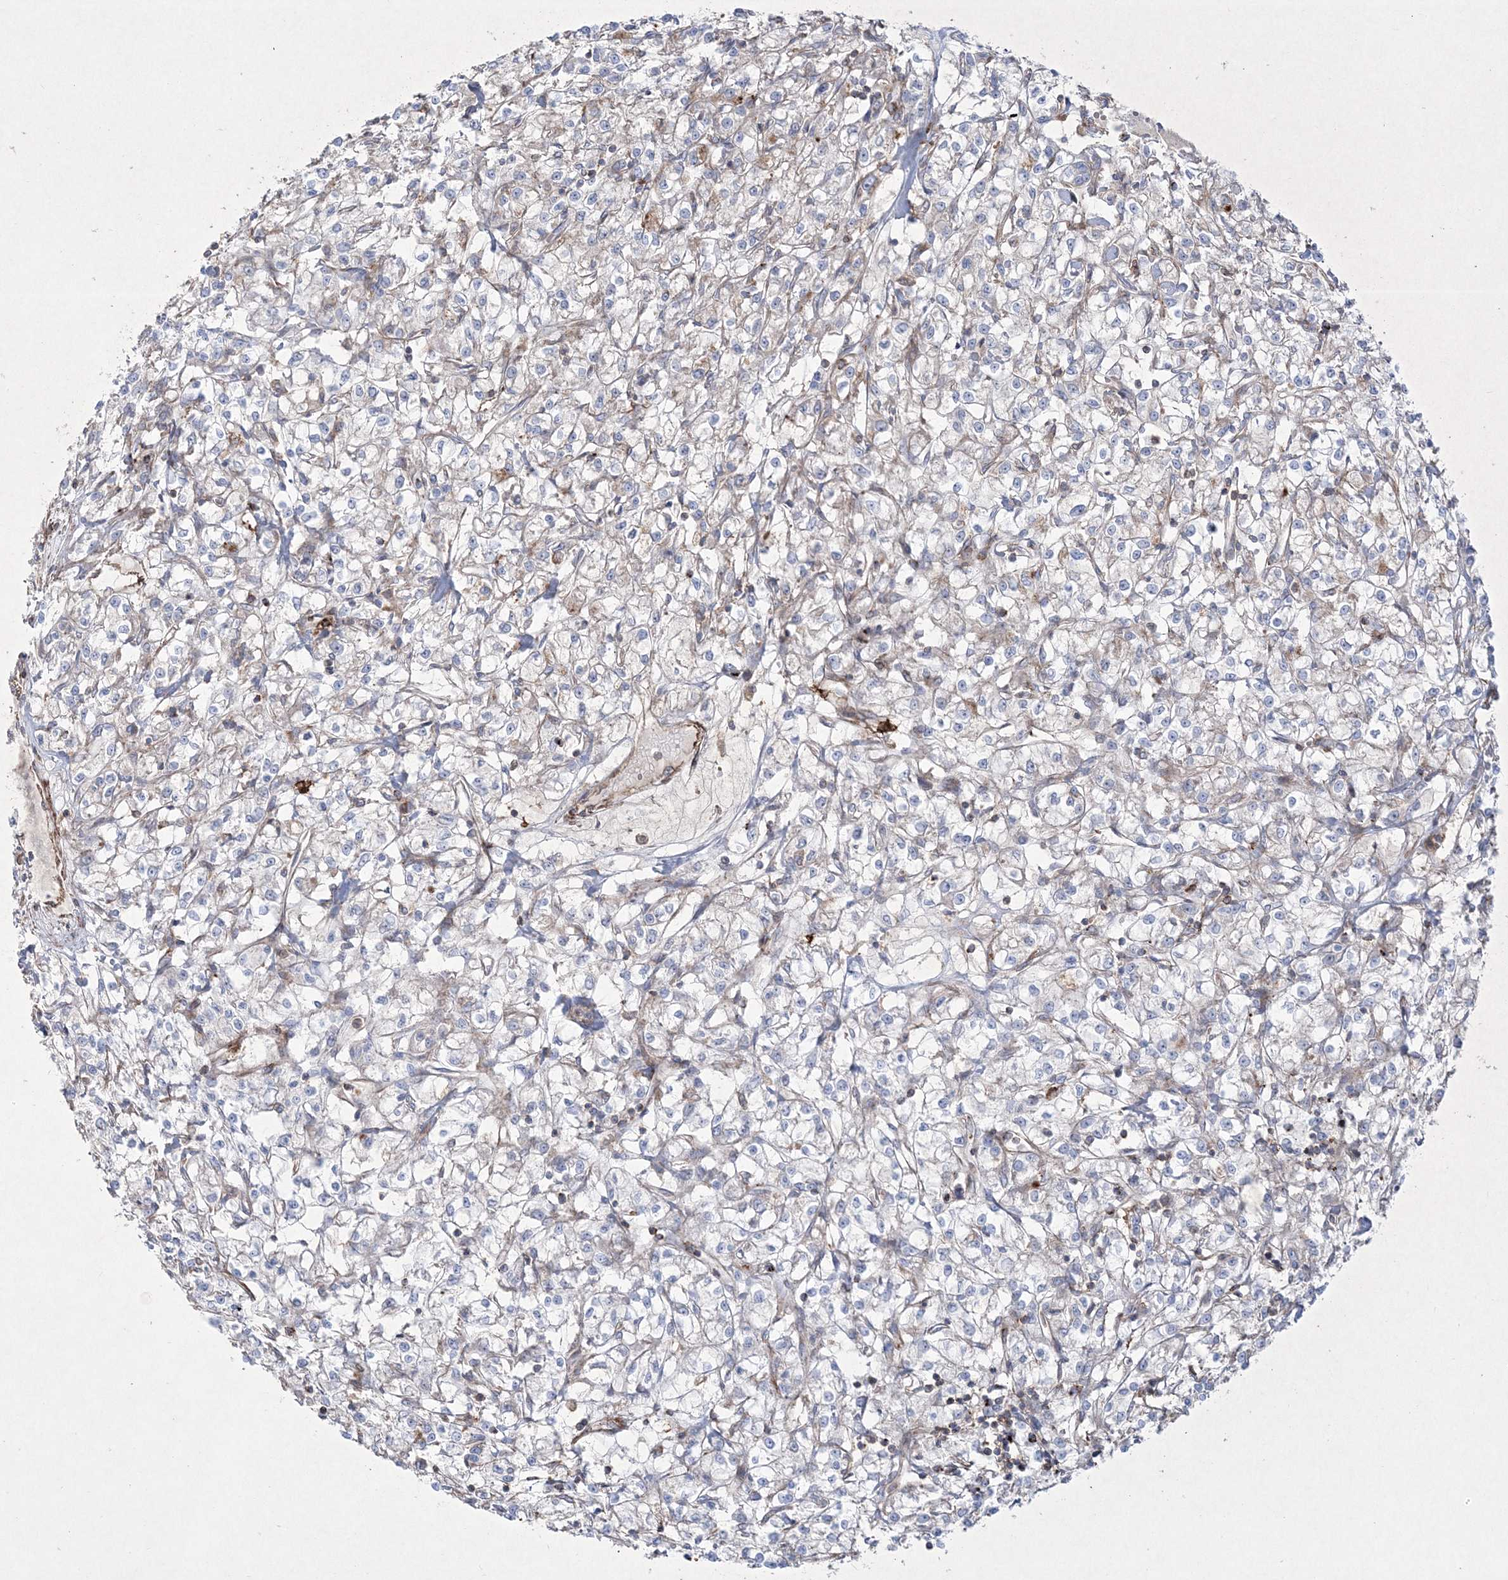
{"staining": {"intensity": "weak", "quantity": "<25%", "location": "cytoplasmic/membranous"}, "tissue": "renal cancer", "cell_type": "Tumor cells", "image_type": "cancer", "snomed": [{"axis": "morphology", "description": "Adenocarcinoma, NOS"}, {"axis": "topography", "description": "Kidney"}], "caption": "IHC photomicrograph of human adenocarcinoma (renal) stained for a protein (brown), which shows no staining in tumor cells.", "gene": "RICTOR", "patient": {"sex": "female", "age": 59}}